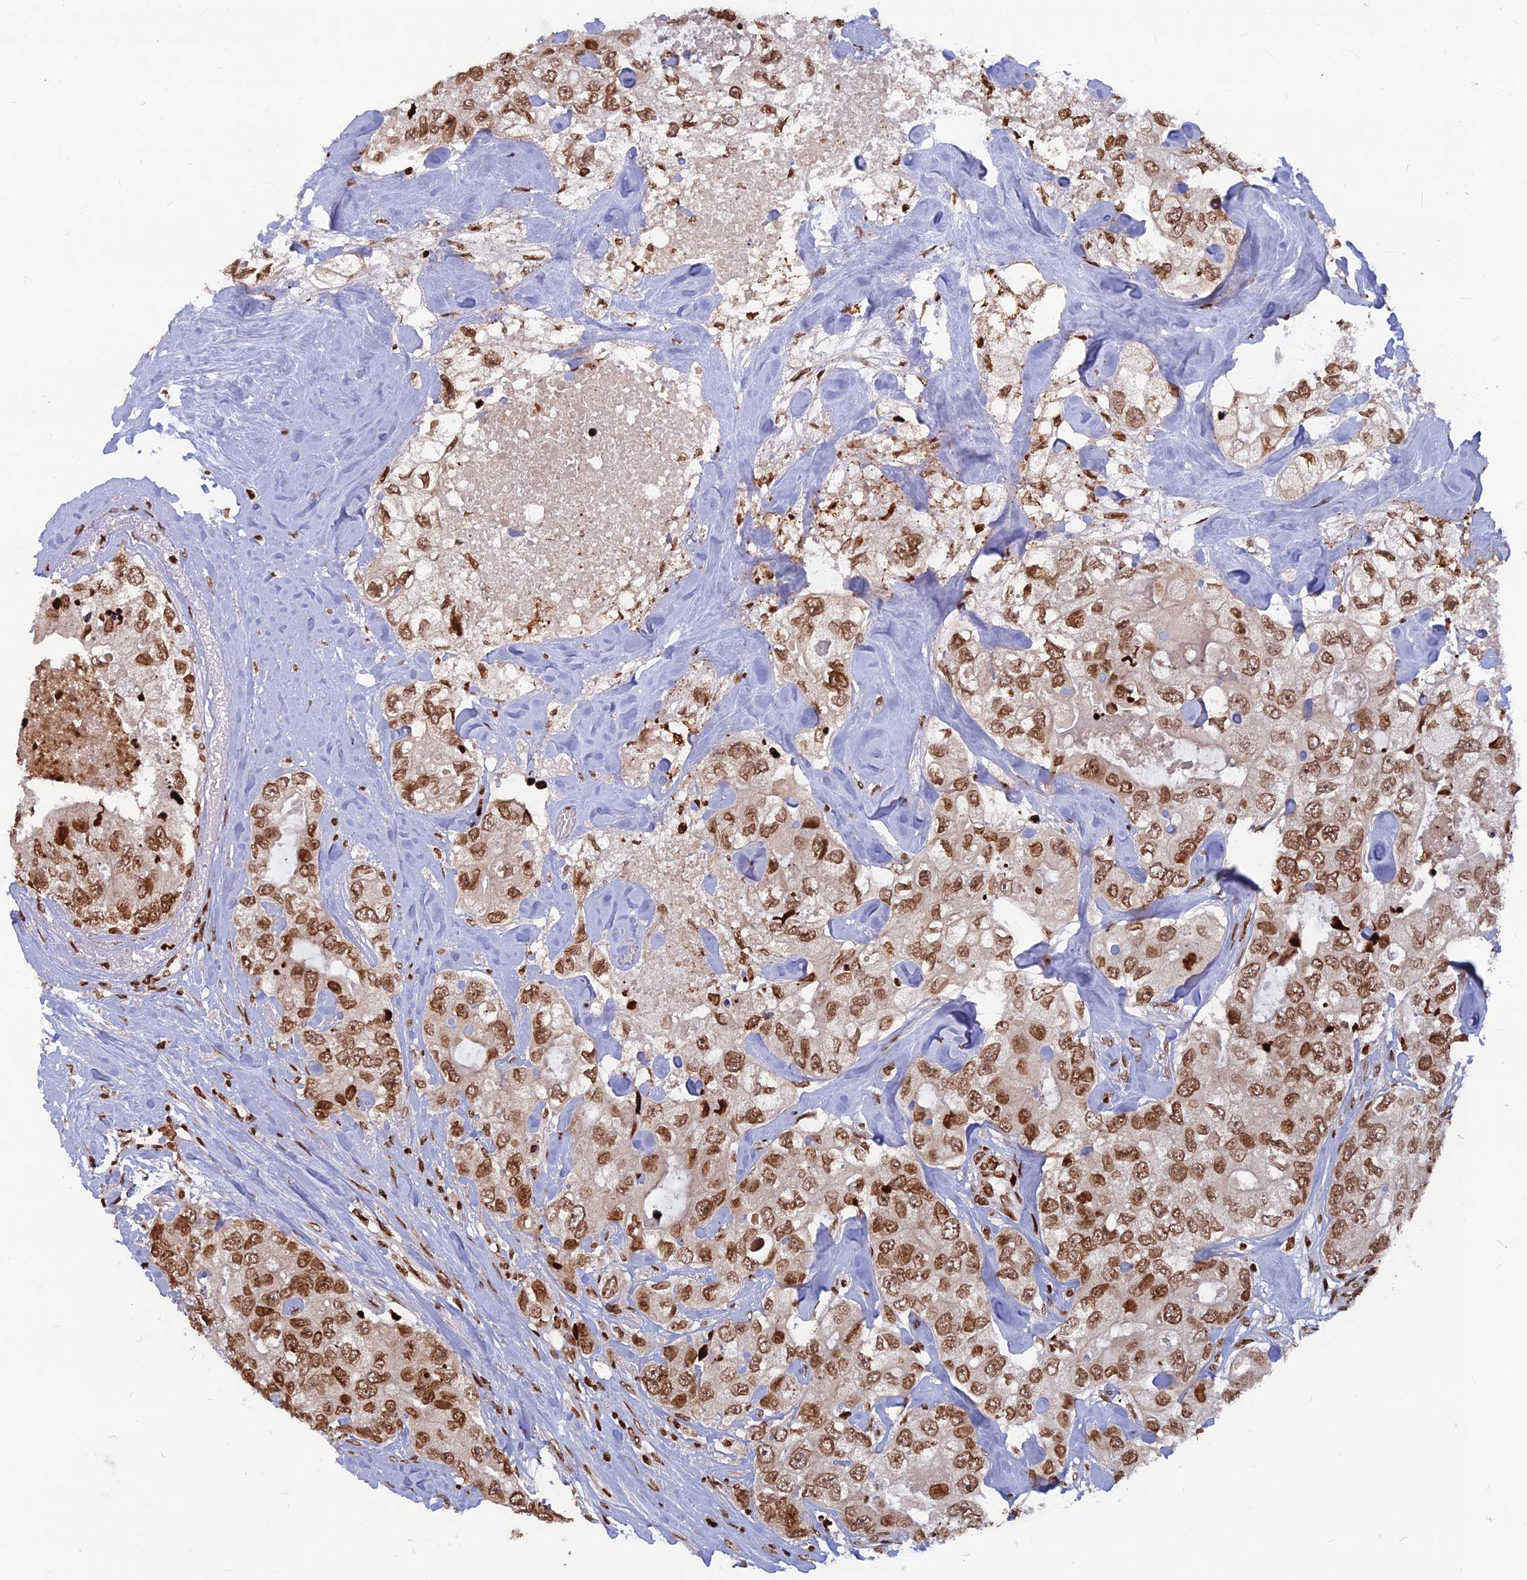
{"staining": {"intensity": "moderate", "quantity": ">75%", "location": "nuclear"}, "tissue": "breast cancer", "cell_type": "Tumor cells", "image_type": "cancer", "snomed": [{"axis": "morphology", "description": "Duct carcinoma"}, {"axis": "topography", "description": "Breast"}], "caption": "Breast cancer (invasive ductal carcinoma) stained for a protein displays moderate nuclear positivity in tumor cells.", "gene": "TET2", "patient": {"sex": "female", "age": 62}}